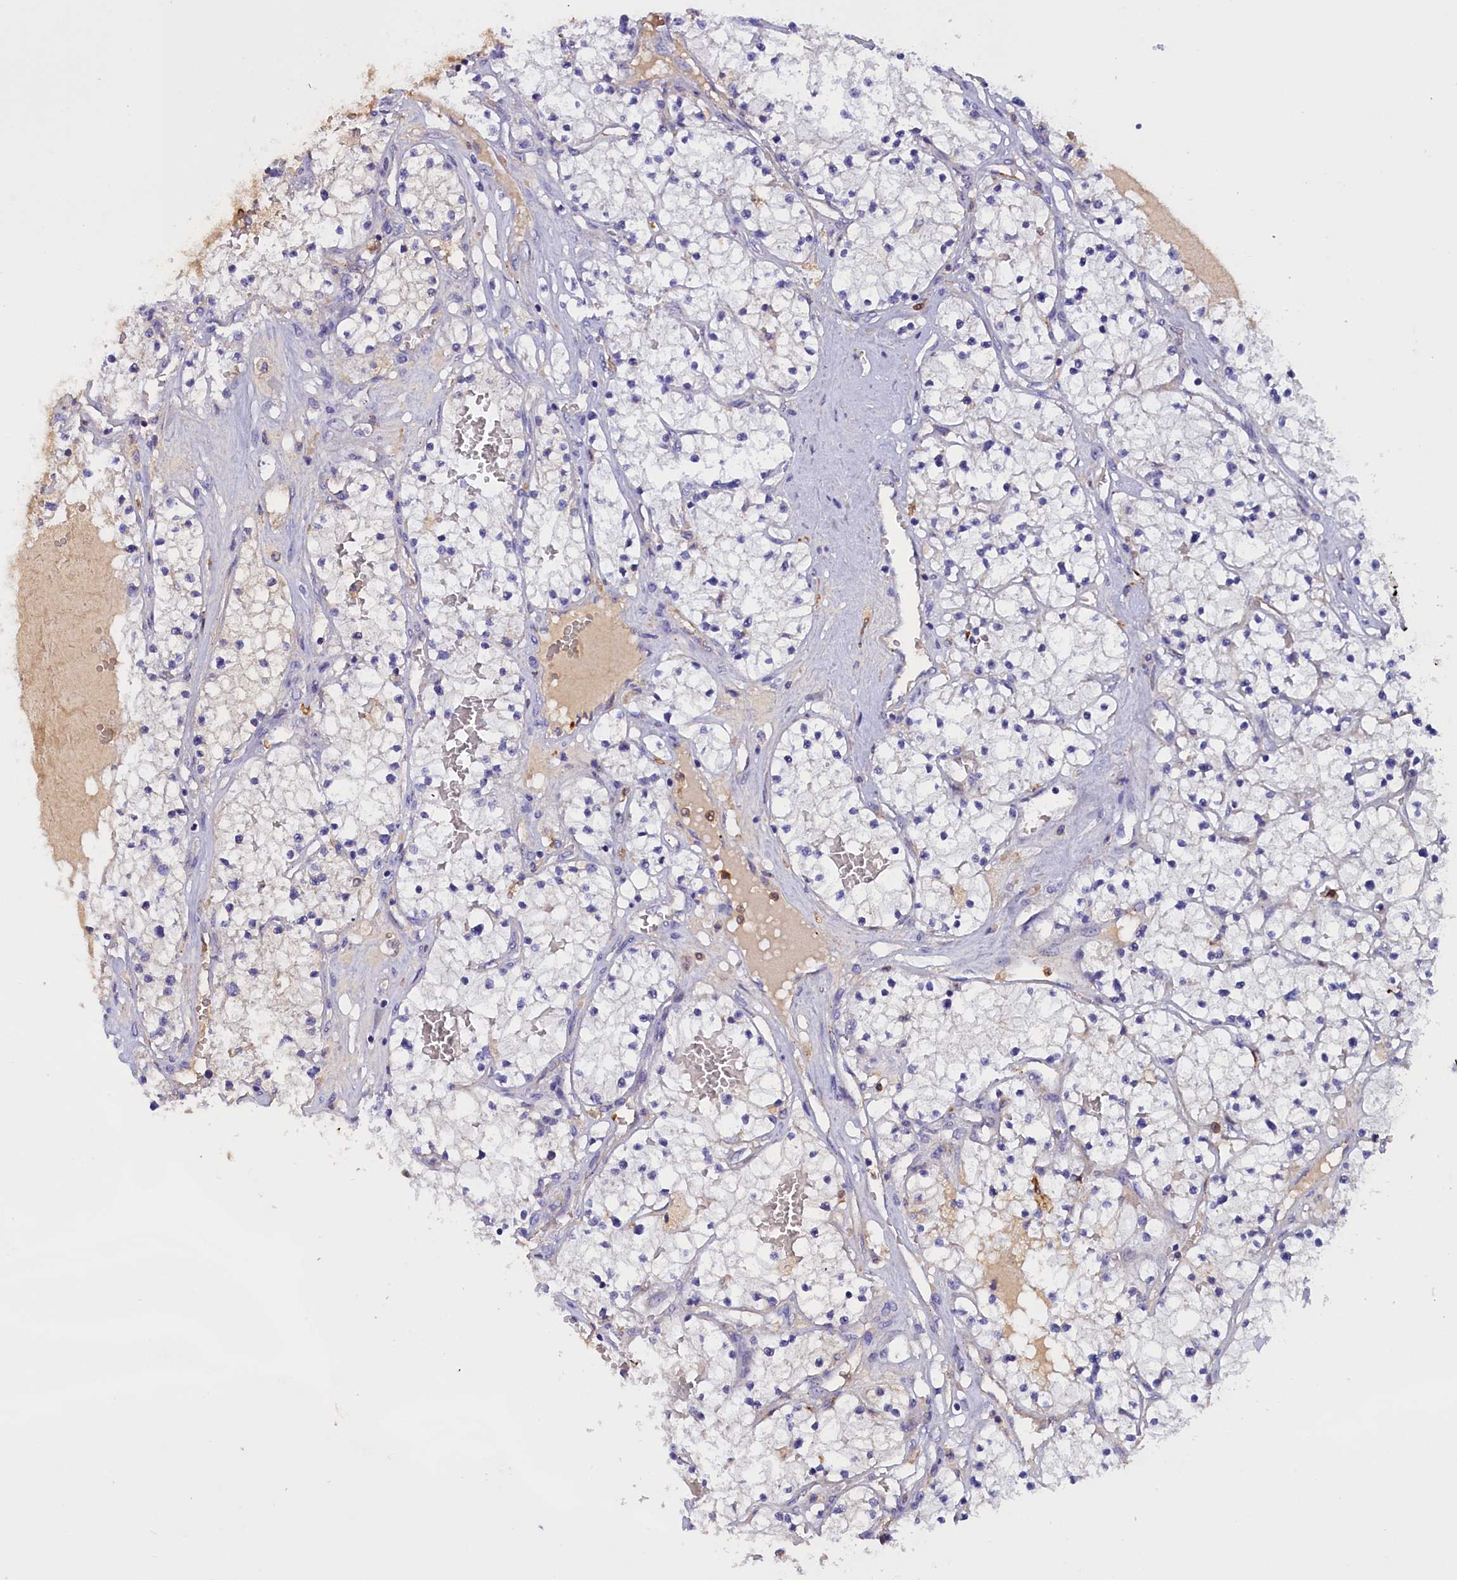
{"staining": {"intensity": "negative", "quantity": "none", "location": "none"}, "tissue": "renal cancer", "cell_type": "Tumor cells", "image_type": "cancer", "snomed": [{"axis": "morphology", "description": "Normal tissue, NOS"}, {"axis": "morphology", "description": "Adenocarcinoma, NOS"}, {"axis": "topography", "description": "Kidney"}], "caption": "High power microscopy micrograph of an IHC micrograph of renal adenocarcinoma, revealing no significant staining in tumor cells.", "gene": "FAM149B1", "patient": {"sex": "male", "age": 68}}